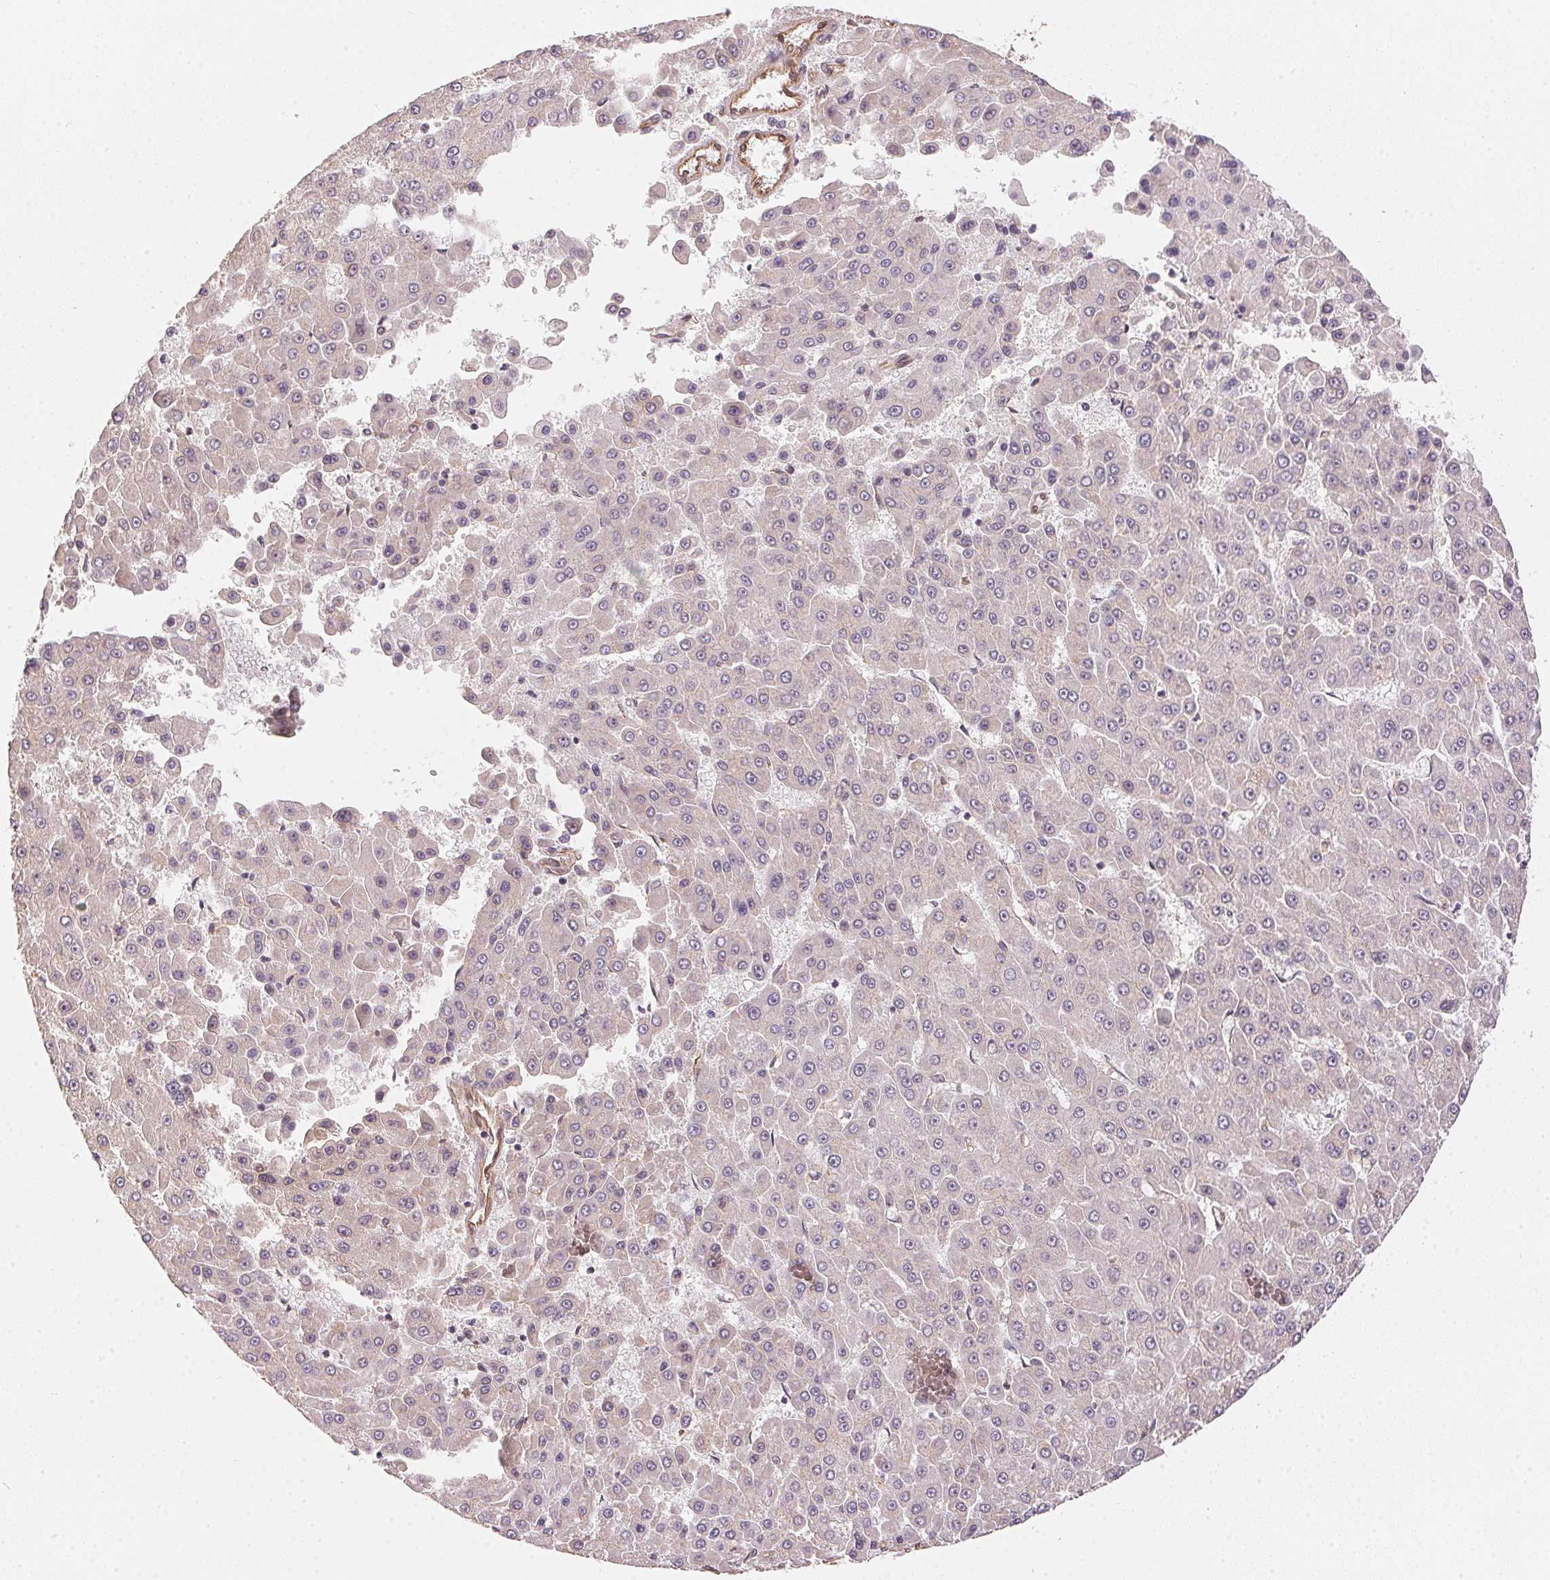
{"staining": {"intensity": "negative", "quantity": "none", "location": "none"}, "tissue": "liver cancer", "cell_type": "Tumor cells", "image_type": "cancer", "snomed": [{"axis": "morphology", "description": "Carcinoma, Hepatocellular, NOS"}, {"axis": "topography", "description": "Liver"}], "caption": "Tumor cells show no significant protein expression in liver cancer (hepatocellular carcinoma).", "gene": "STRN4", "patient": {"sex": "male", "age": 78}}